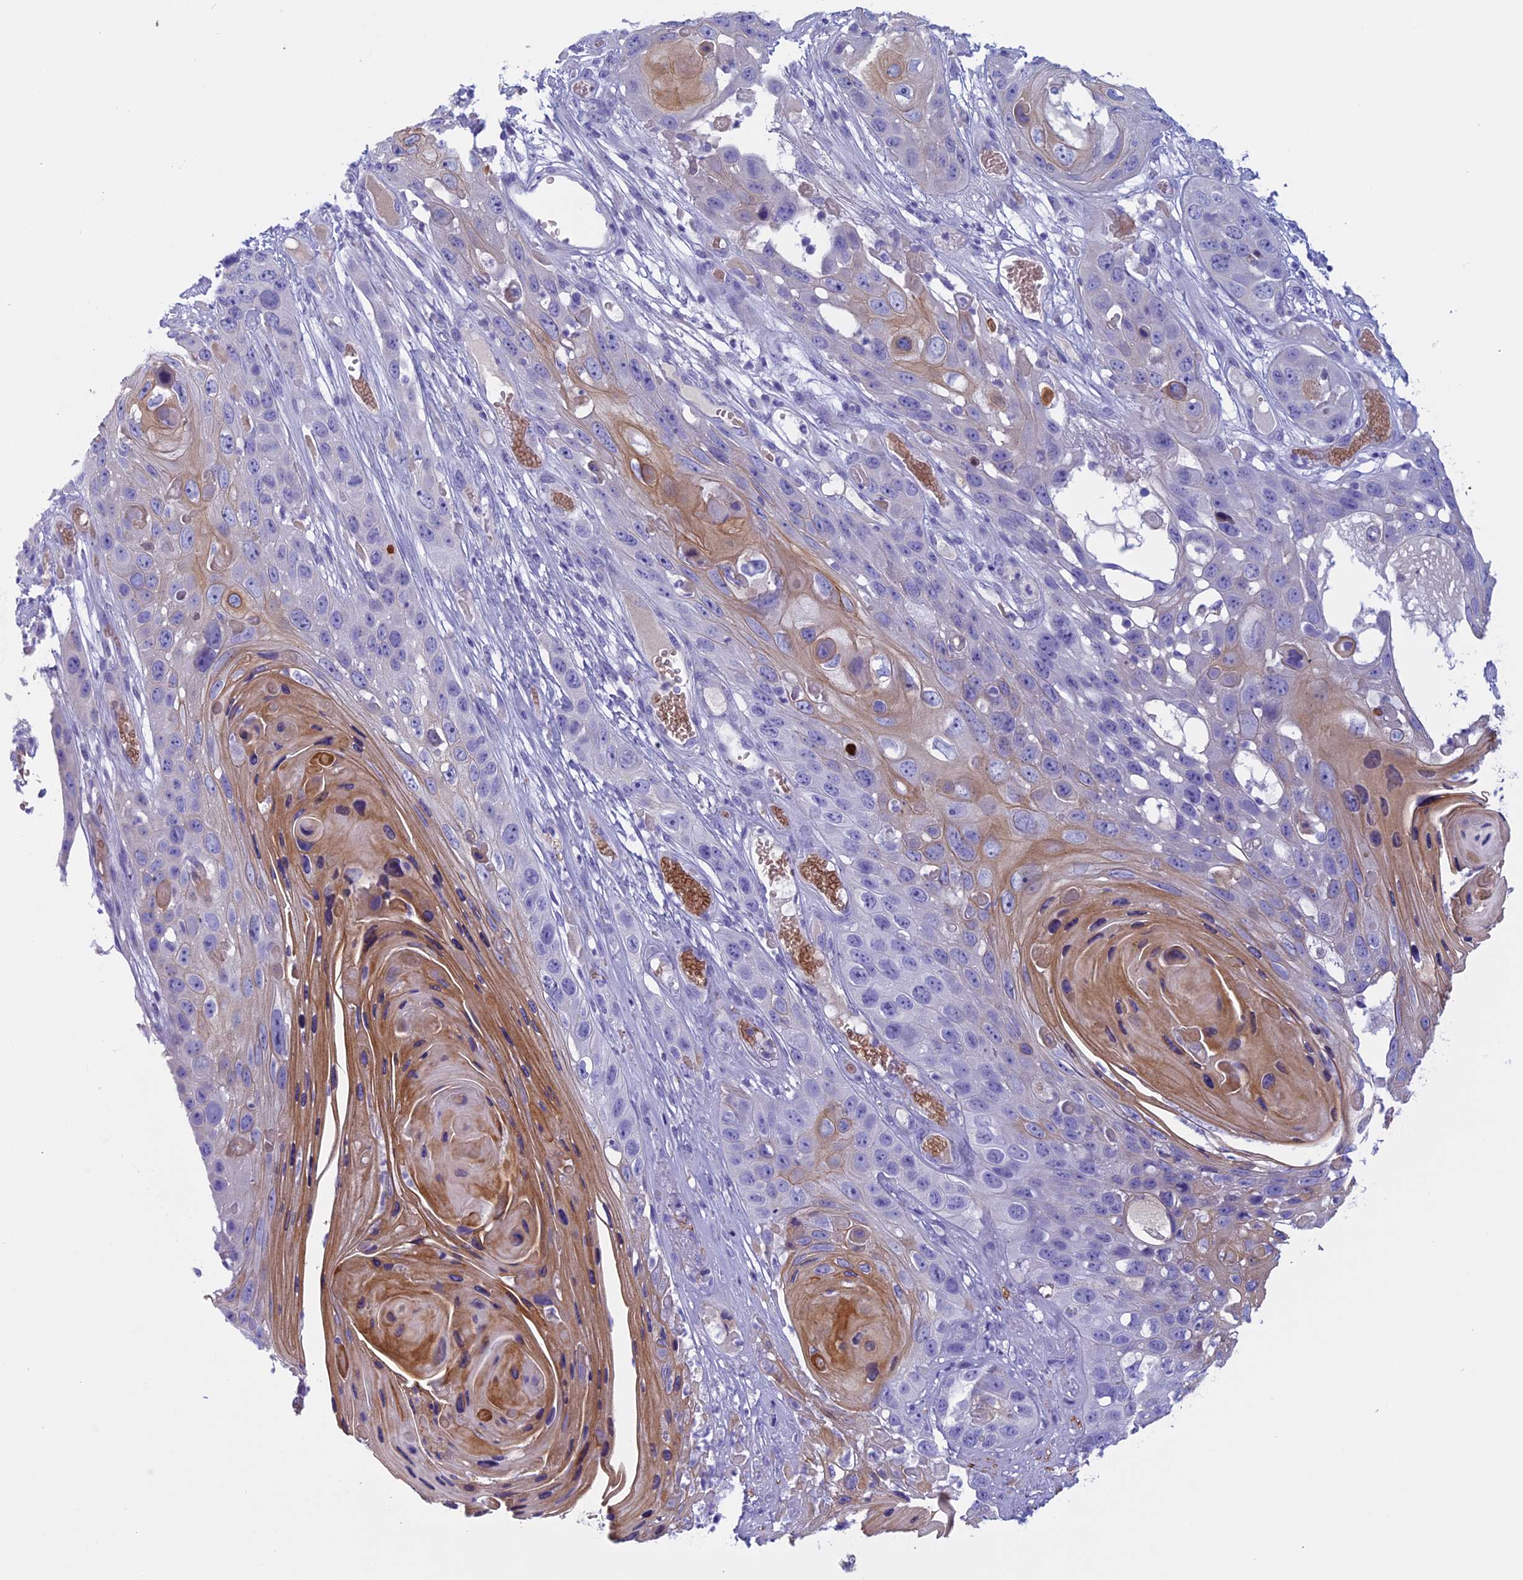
{"staining": {"intensity": "moderate", "quantity": "<25%", "location": "cytoplasmic/membranous"}, "tissue": "skin cancer", "cell_type": "Tumor cells", "image_type": "cancer", "snomed": [{"axis": "morphology", "description": "Squamous cell carcinoma, NOS"}, {"axis": "topography", "description": "Skin"}], "caption": "Brown immunohistochemical staining in skin cancer shows moderate cytoplasmic/membranous expression in about <25% of tumor cells.", "gene": "ANGPTL2", "patient": {"sex": "male", "age": 55}}